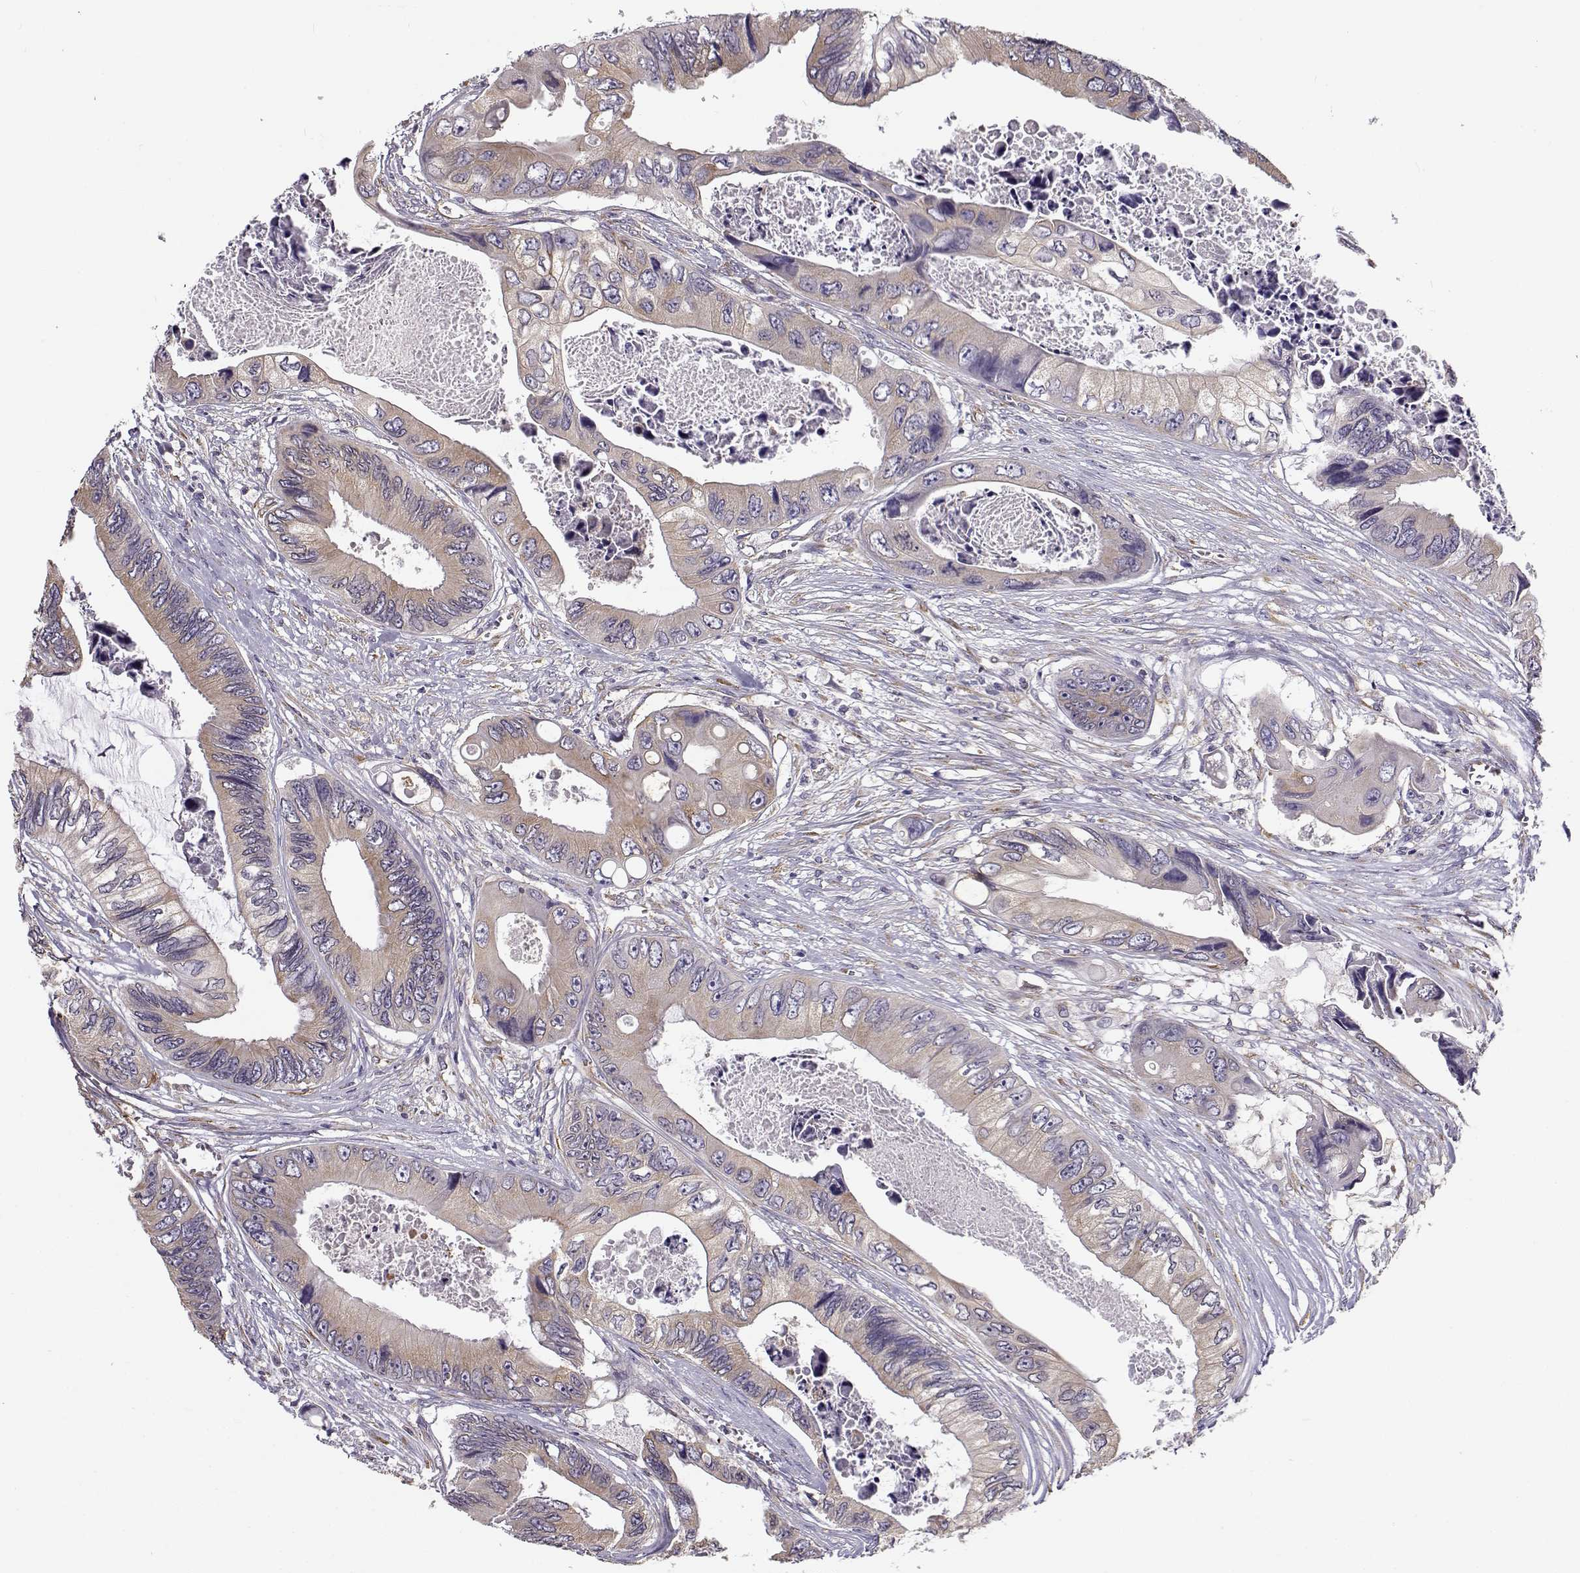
{"staining": {"intensity": "weak", "quantity": ">75%", "location": "cytoplasmic/membranous"}, "tissue": "colorectal cancer", "cell_type": "Tumor cells", "image_type": "cancer", "snomed": [{"axis": "morphology", "description": "Adenocarcinoma, NOS"}, {"axis": "topography", "description": "Rectum"}], "caption": "An IHC photomicrograph of neoplastic tissue is shown. Protein staining in brown highlights weak cytoplasmic/membranous positivity in colorectal cancer (adenocarcinoma) within tumor cells.", "gene": "BEND6", "patient": {"sex": "male", "age": 63}}